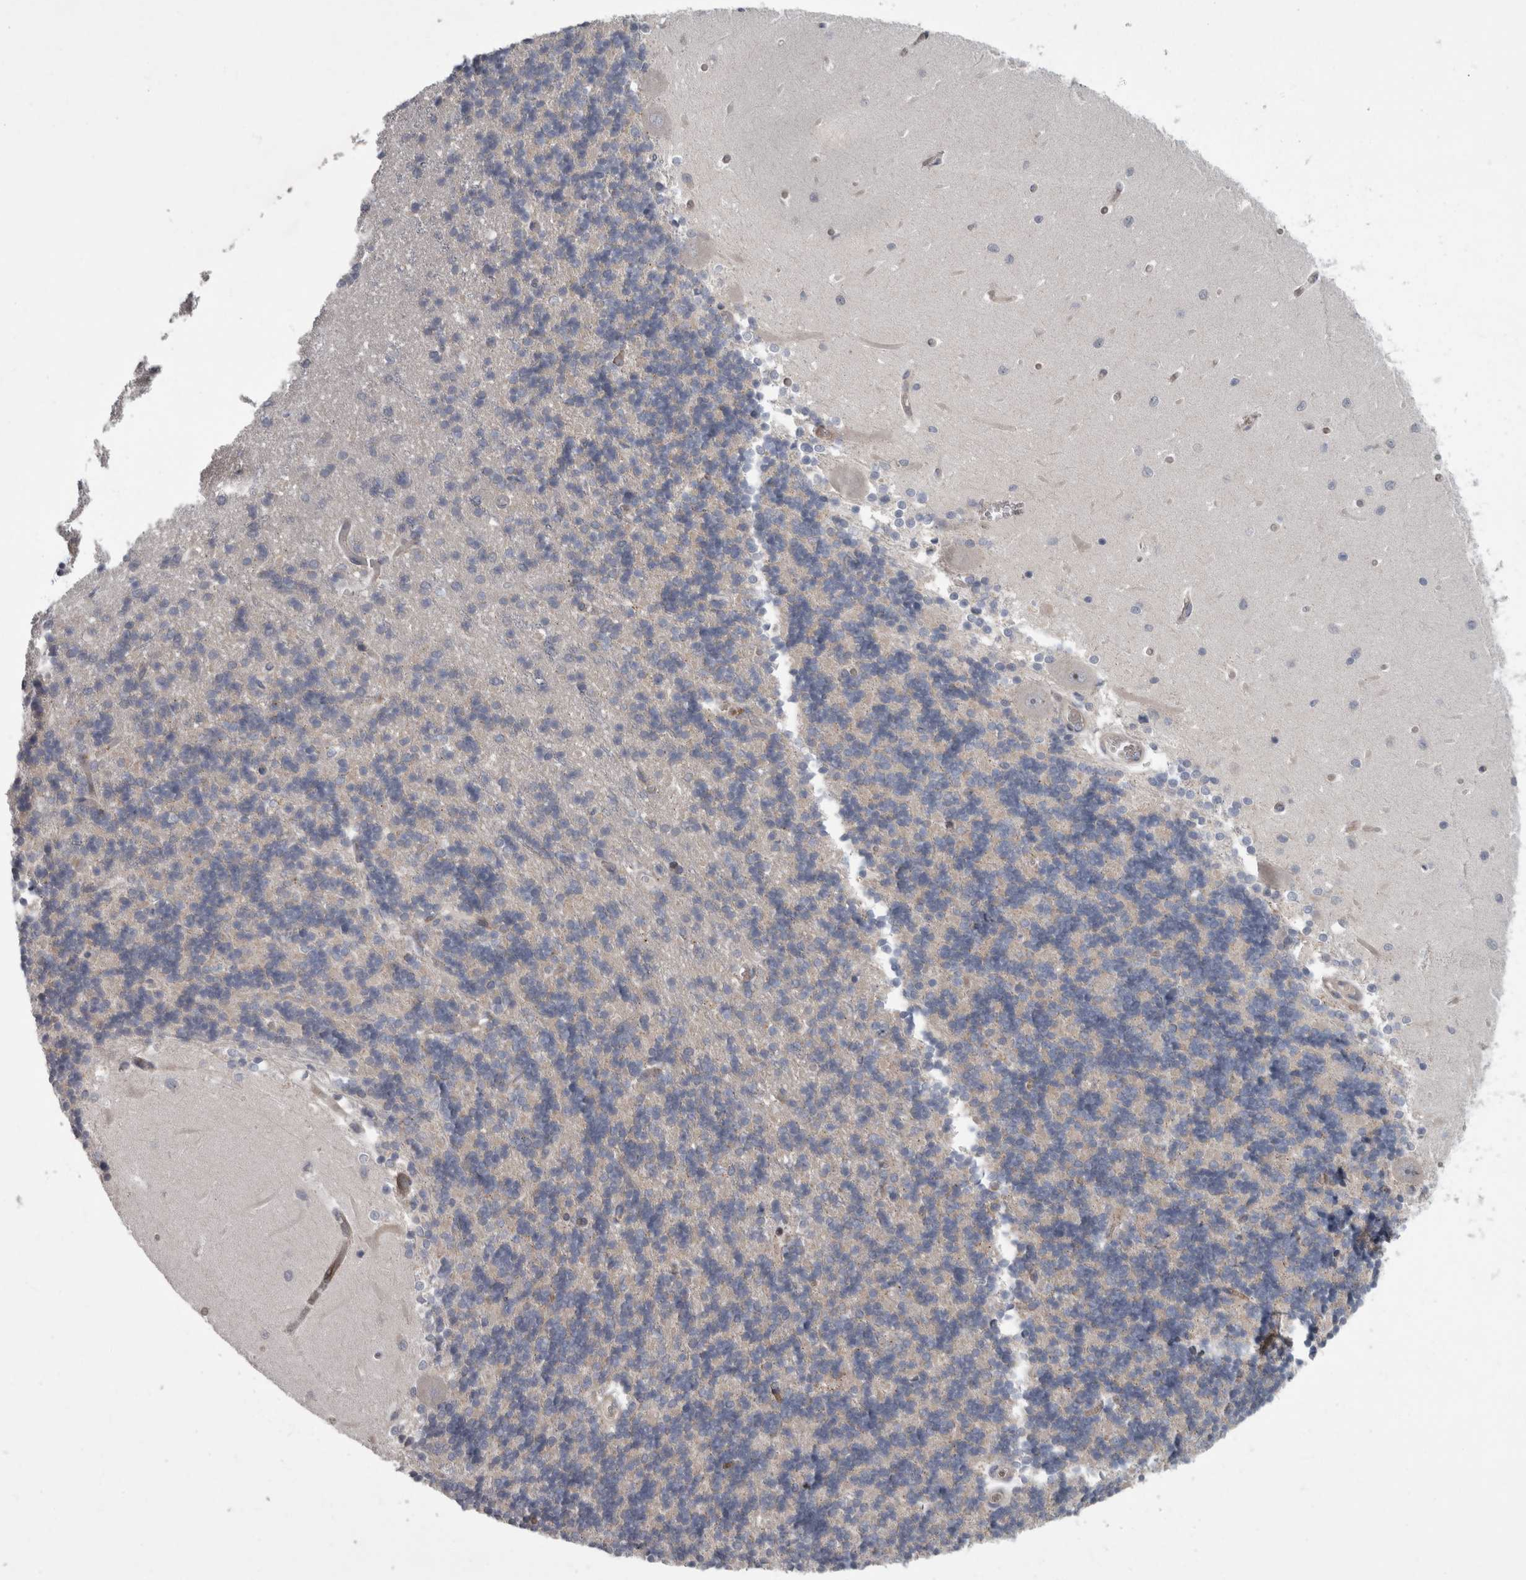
{"staining": {"intensity": "negative", "quantity": "none", "location": "none"}, "tissue": "cerebellum", "cell_type": "Cells in granular layer", "image_type": "normal", "snomed": [{"axis": "morphology", "description": "Normal tissue, NOS"}, {"axis": "topography", "description": "Cerebellum"}], "caption": "DAB (3,3'-diaminobenzidine) immunohistochemical staining of benign cerebellum displays no significant positivity in cells in granular layer. The staining was performed using DAB (3,3'-diaminobenzidine) to visualize the protein expression in brown, while the nuclei were stained in blue with hematoxylin (Magnification: 20x).", "gene": "CDC42BPG", "patient": {"sex": "male", "age": 37}}